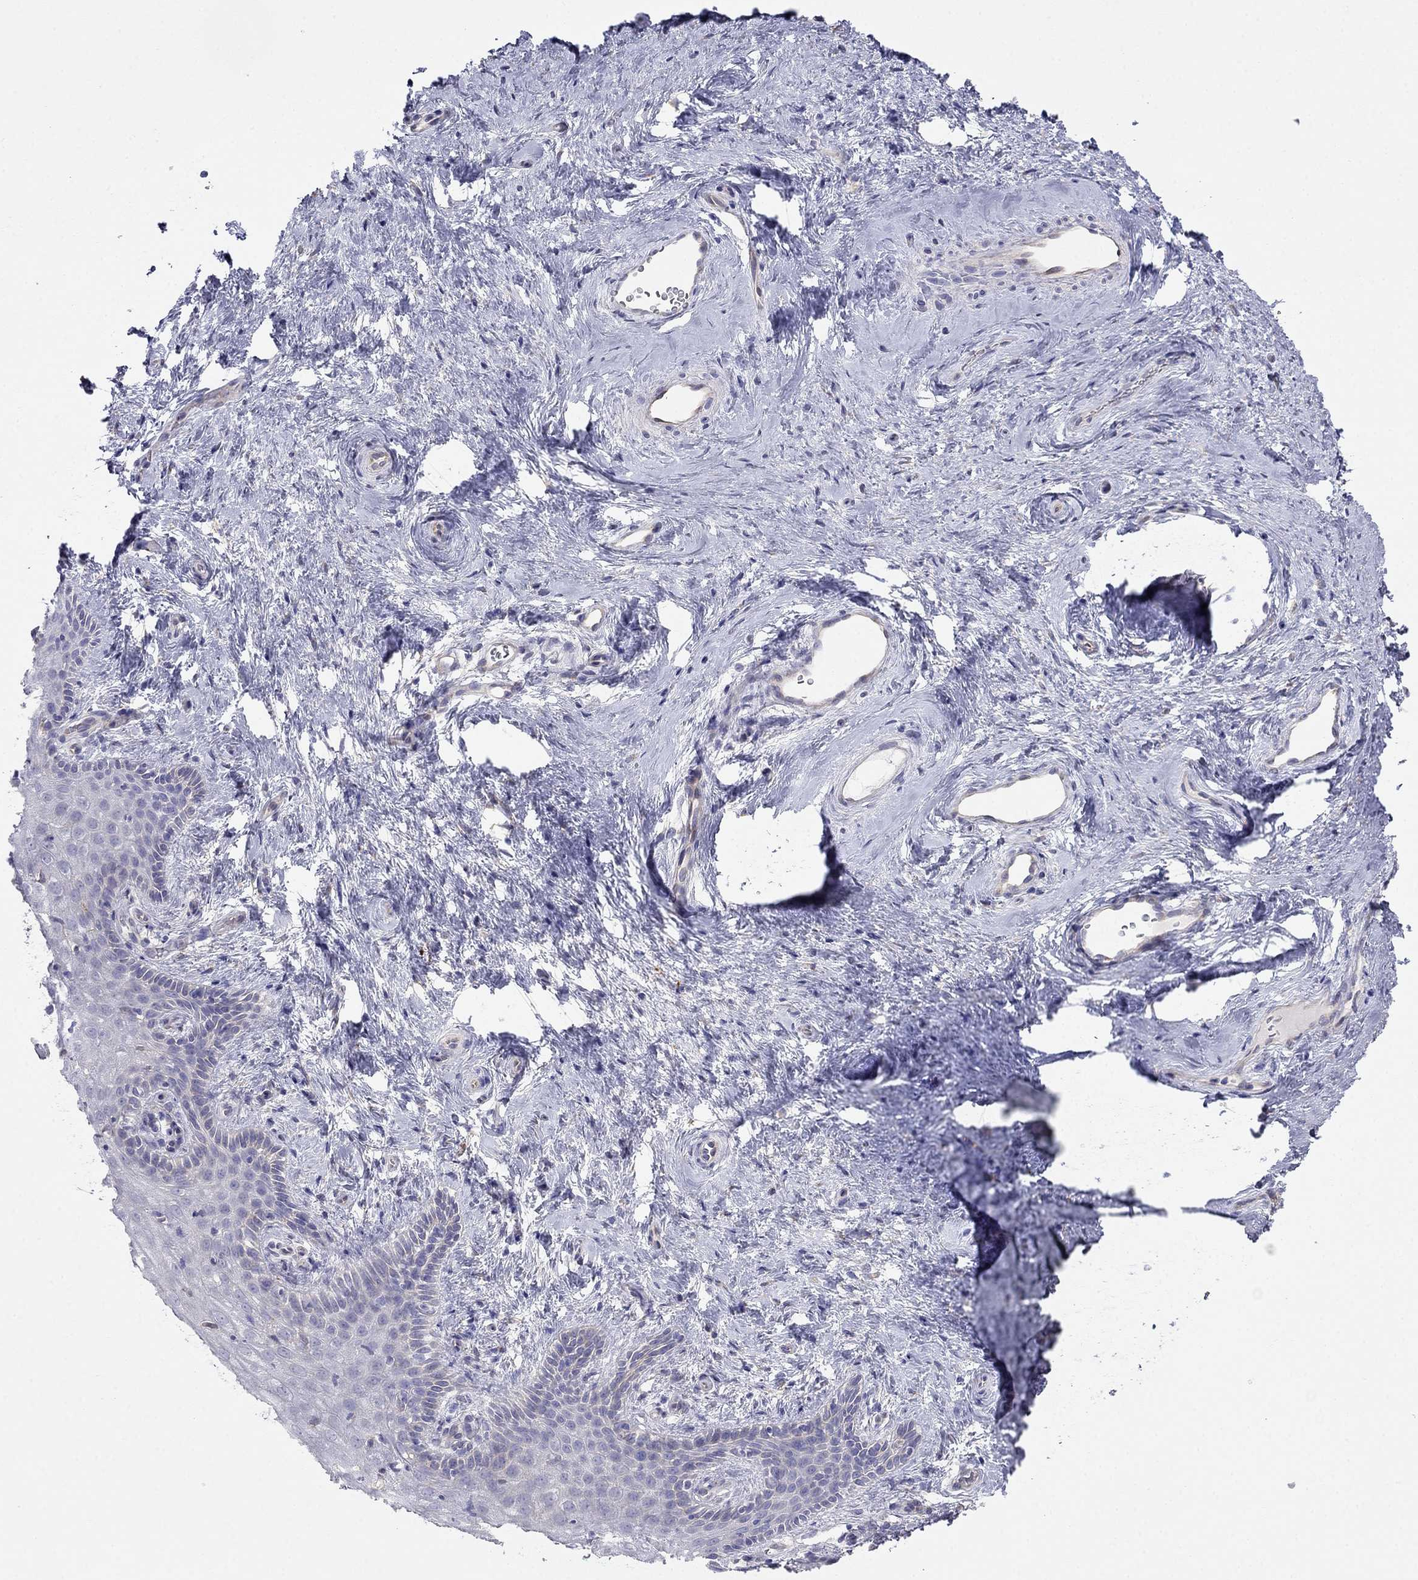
{"staining": {"intensity": "negative", "quantity": "none", "location": "none"}, "tissue": "vagina", "cell_type": "Squamous epithelial cells", "image_type": "normal", "snomed": [{"axis": "morphology", "description": "Normal tissue, NOS"}, {"axis": "topography", "description": "Vagina"}], "caption": "A high-resolution image shows IHC staining of normal vagina, which demonstrates no significant staining in squamous epithelial cells.", "gene": "LONRF2", "patient": {"sex": "female", "age": 45}}